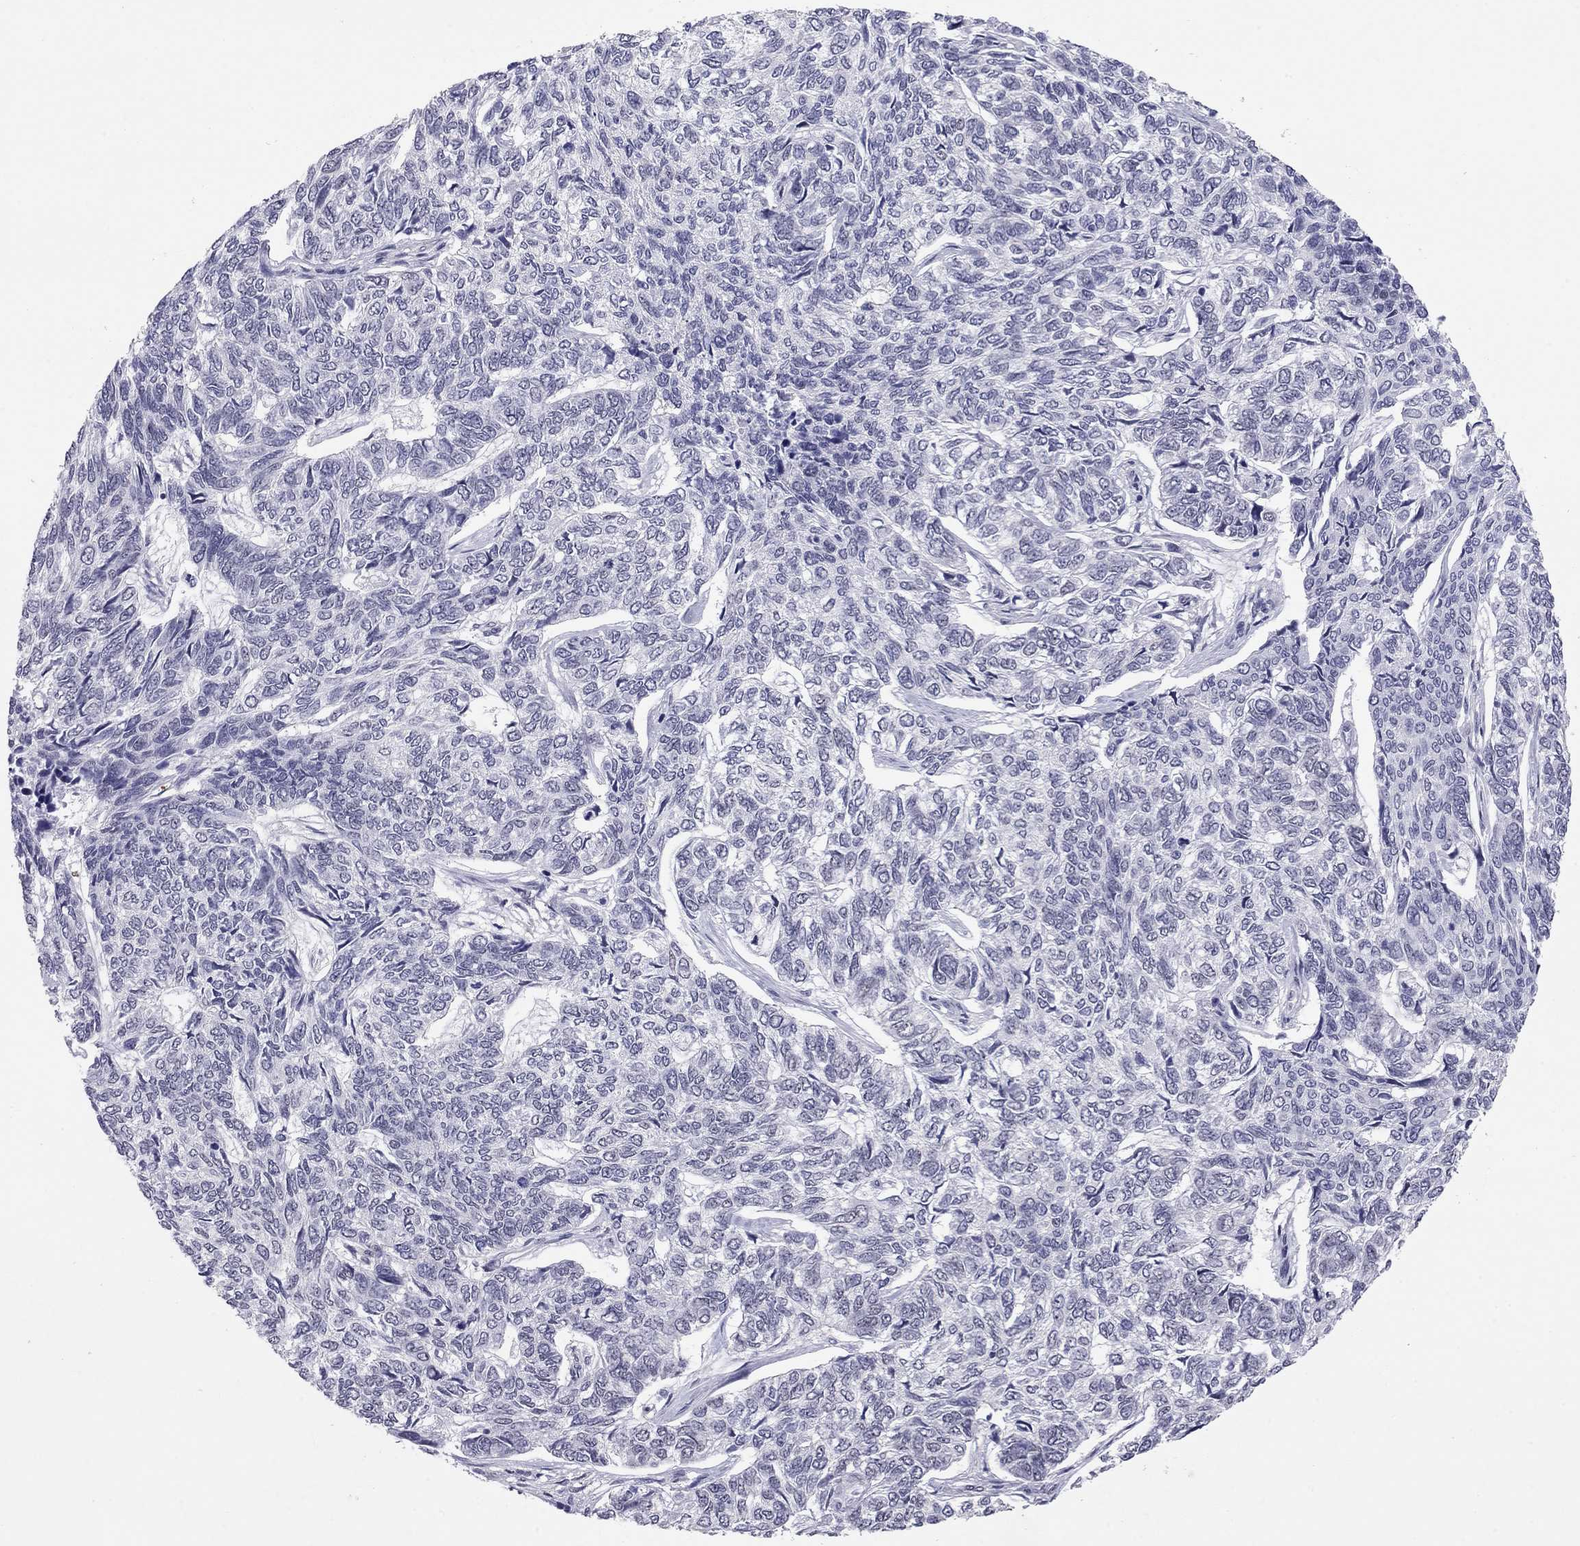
{"staining": {"intensity": "negative", "quantity": "none", "location": "none"}, "tissue": "skin cancer", "cell_type": "Tumor cells", "image_type": "cancer", "snomed": [{"axis": "morphology", "description": "Basal cell carcinoma"}, {"axis": "topography", "description": "Skin"}], "caption": "DAB (3,3'-diaminobenzidine) immunohistochemical staining of human skin basal cell carcinoma shows no significant expression in tumor cells.", "gene": "DOT1L", "patient": {"sex": "female", "age": 65}}